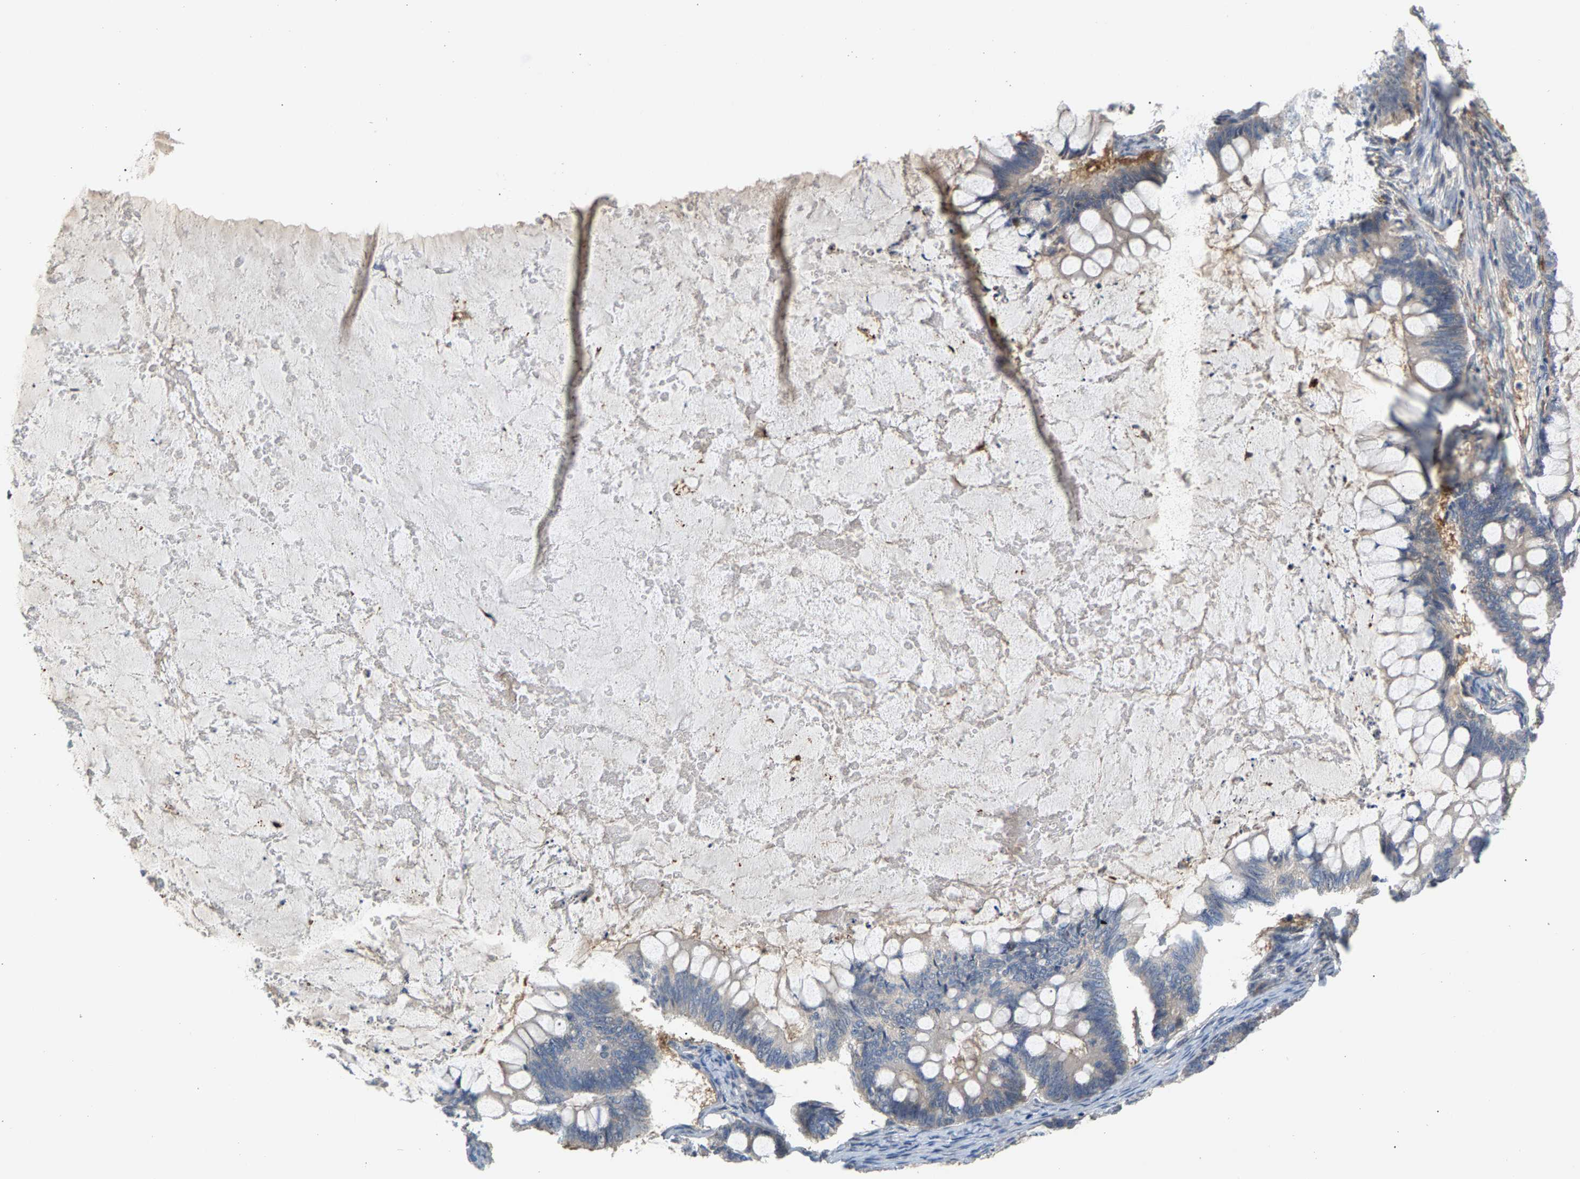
{"staining": {"intensity": "negative", "quantity": "none", "location": "none"}, "tissue": "ovarian cancer", "cell_type": "Tumor cells", "image_type": "cancer", "snomed": [{"axis": "morphology", "description": "Cystadenocarcinoma, mucinous, NOS"}, {"axis": "topography", "description": "Ovary"}], "caption": "A high-resolution micrograph shows immunohistochemistry (IHC) staining of mucinous cystadenocarcinoma (ovarian), which demonstrates no significant positivity in tumor cells.", "gene": "KRTAP27-1", "patient": {"sex": "female", "age": 61}}